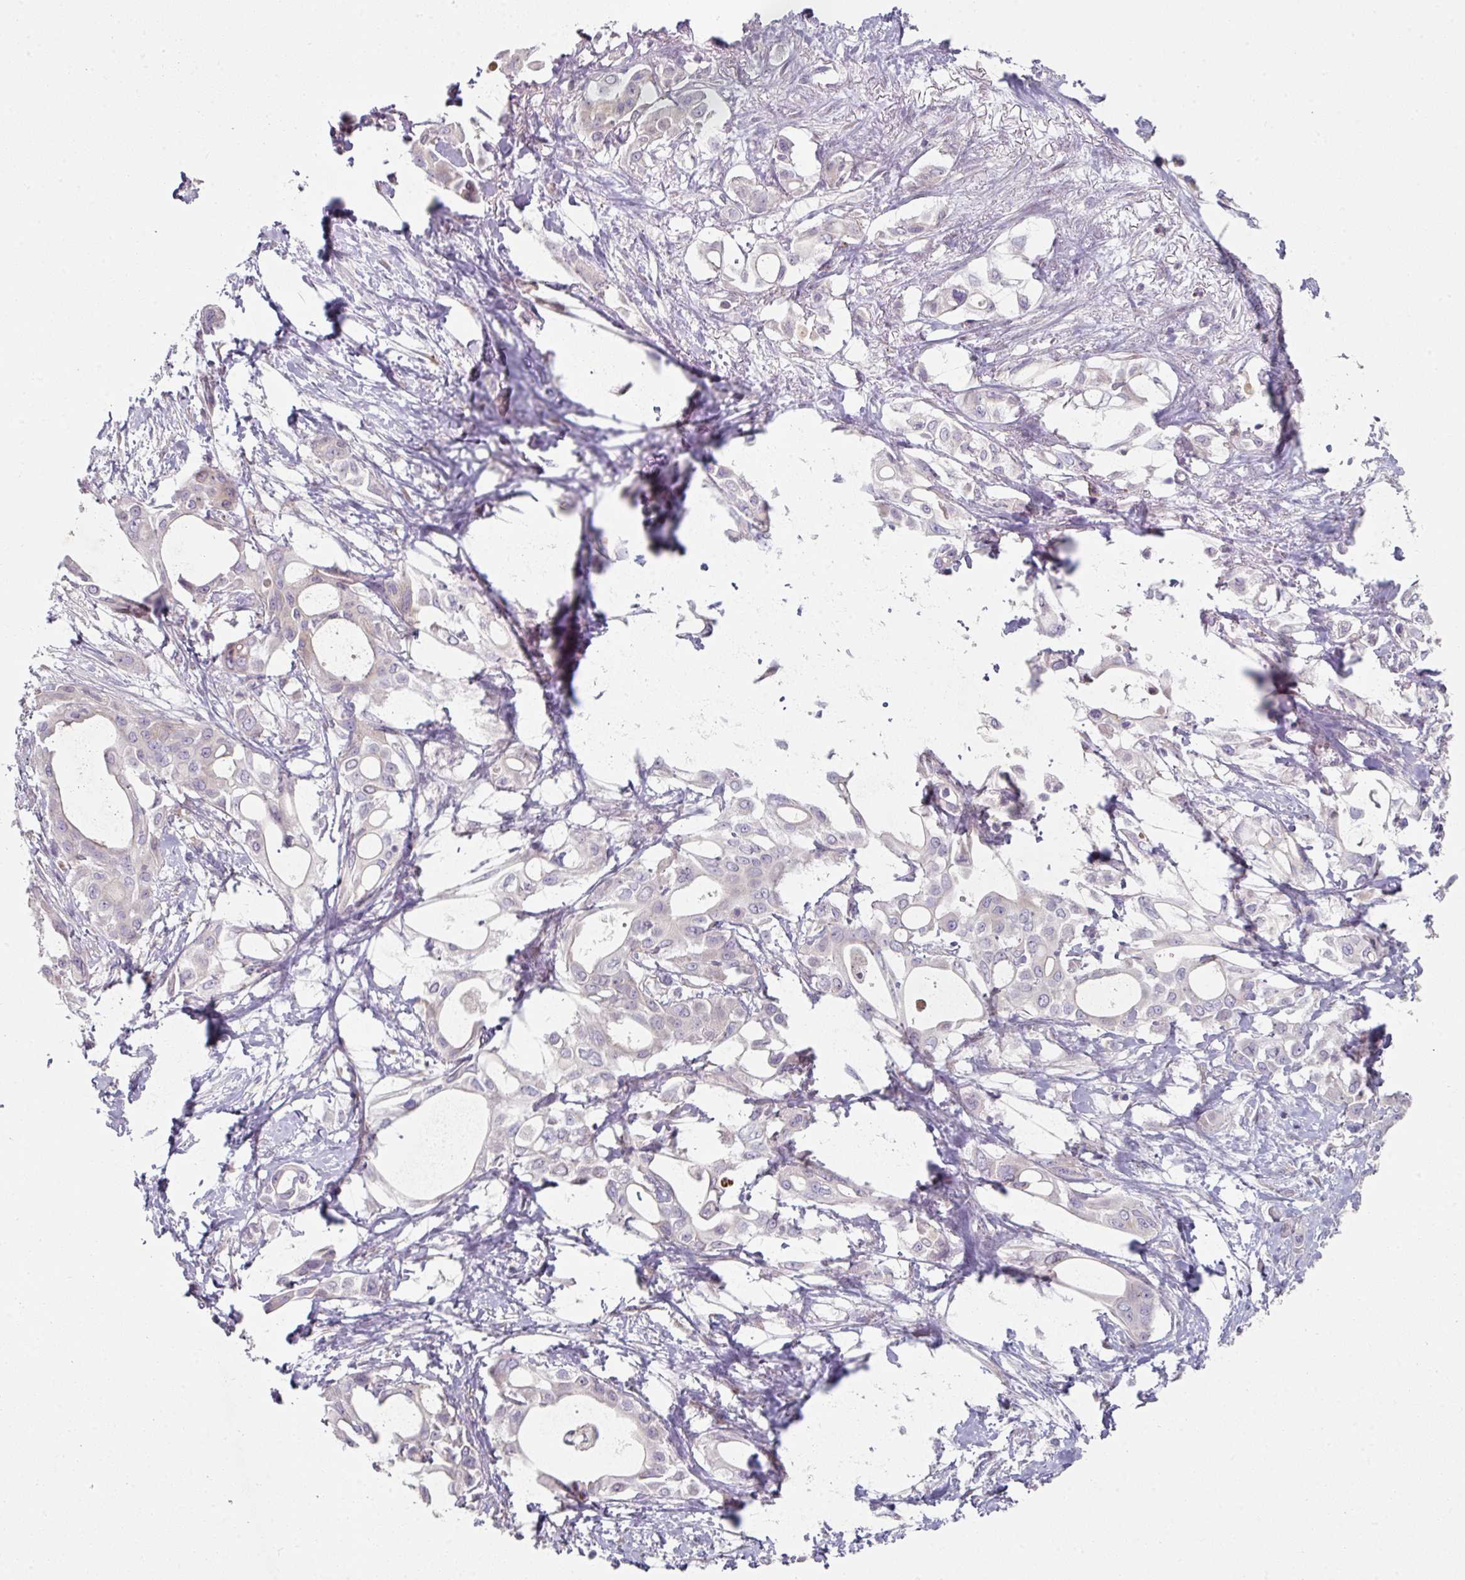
{"staining": {"intensity": "negative", "quantity": "none", "location": "none"}, "tissue": "pancreatic cancer", "cell_type": "Tumor cells", "image_type": "cancer", "snomed": [{"axis": "morphology", "description": "Adenocarcinoma, NOS"}, {"axis": "topography", "description": "Pancreas"}], "caption": "Immunohistochemical staining of human pancreatic adenocarcinoma displays no significant positivity in tumor cells.", "gene": "WSB2", "patient": {"sex": "female", "age": 68}}